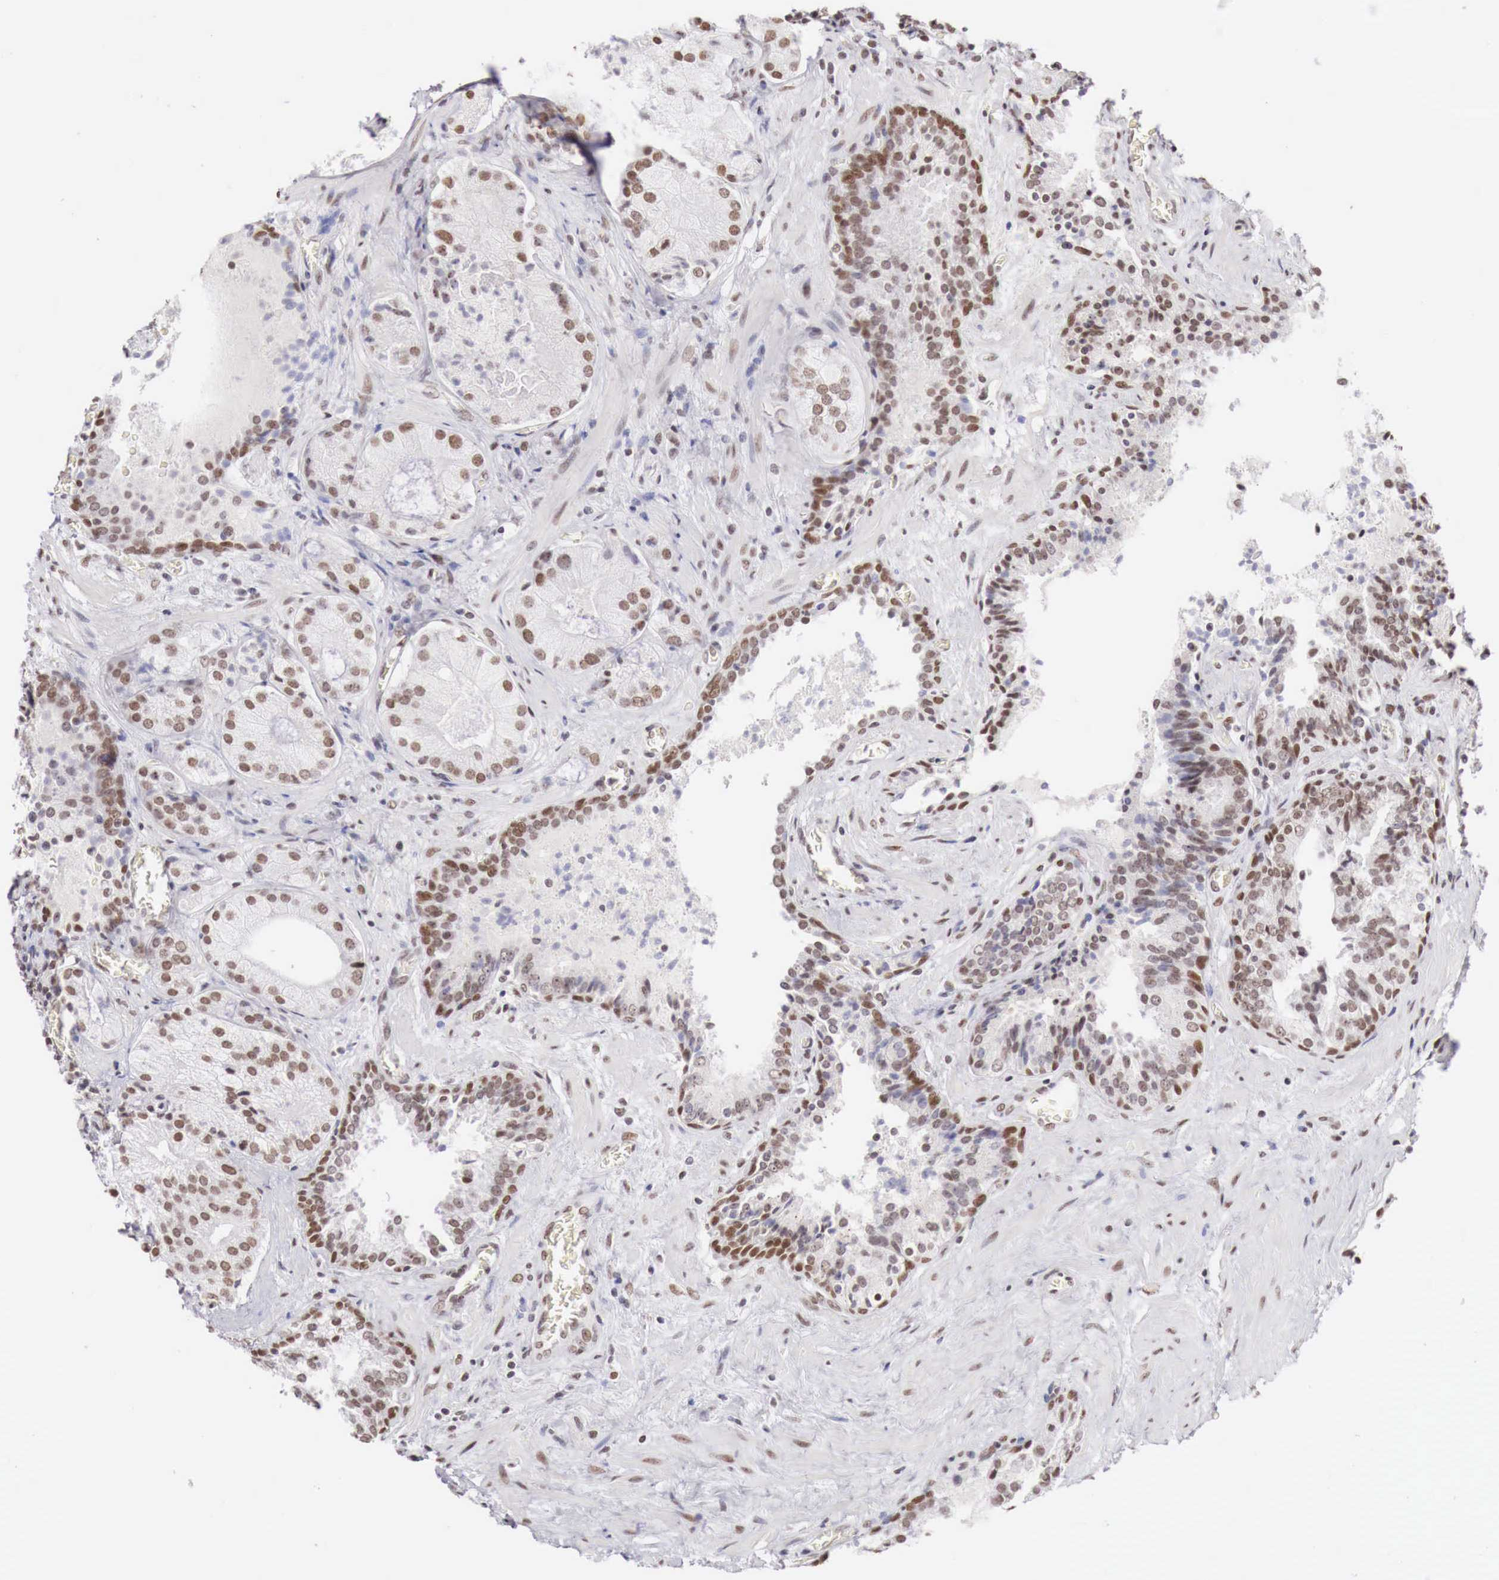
{"staining": {"intensity": "weak", "quantity": "25%-75%", "location": "nuclear"}, "tissue": "prostate cancer", "cell_type": "Tumor cells", "image_type": "cancer", "snomed": [{"axis": "morphology", "description": "Adenocarcinoma, Medium grade"}, {"axis": "topography", "description": "Prostate"}], "caption": "Prostate cancer stained with DAB immunohistochemistry (IHC) reveals low levels of weak nuclear expression in approximately 25%-75% of tumor cells. The protein of interest is stained brown, and the nuclei are stained in blue (DAB IHC with brightfield microscopy, high magnification).", "gene": "PHF14", "patient": {"sex": "male", "age": 70}}